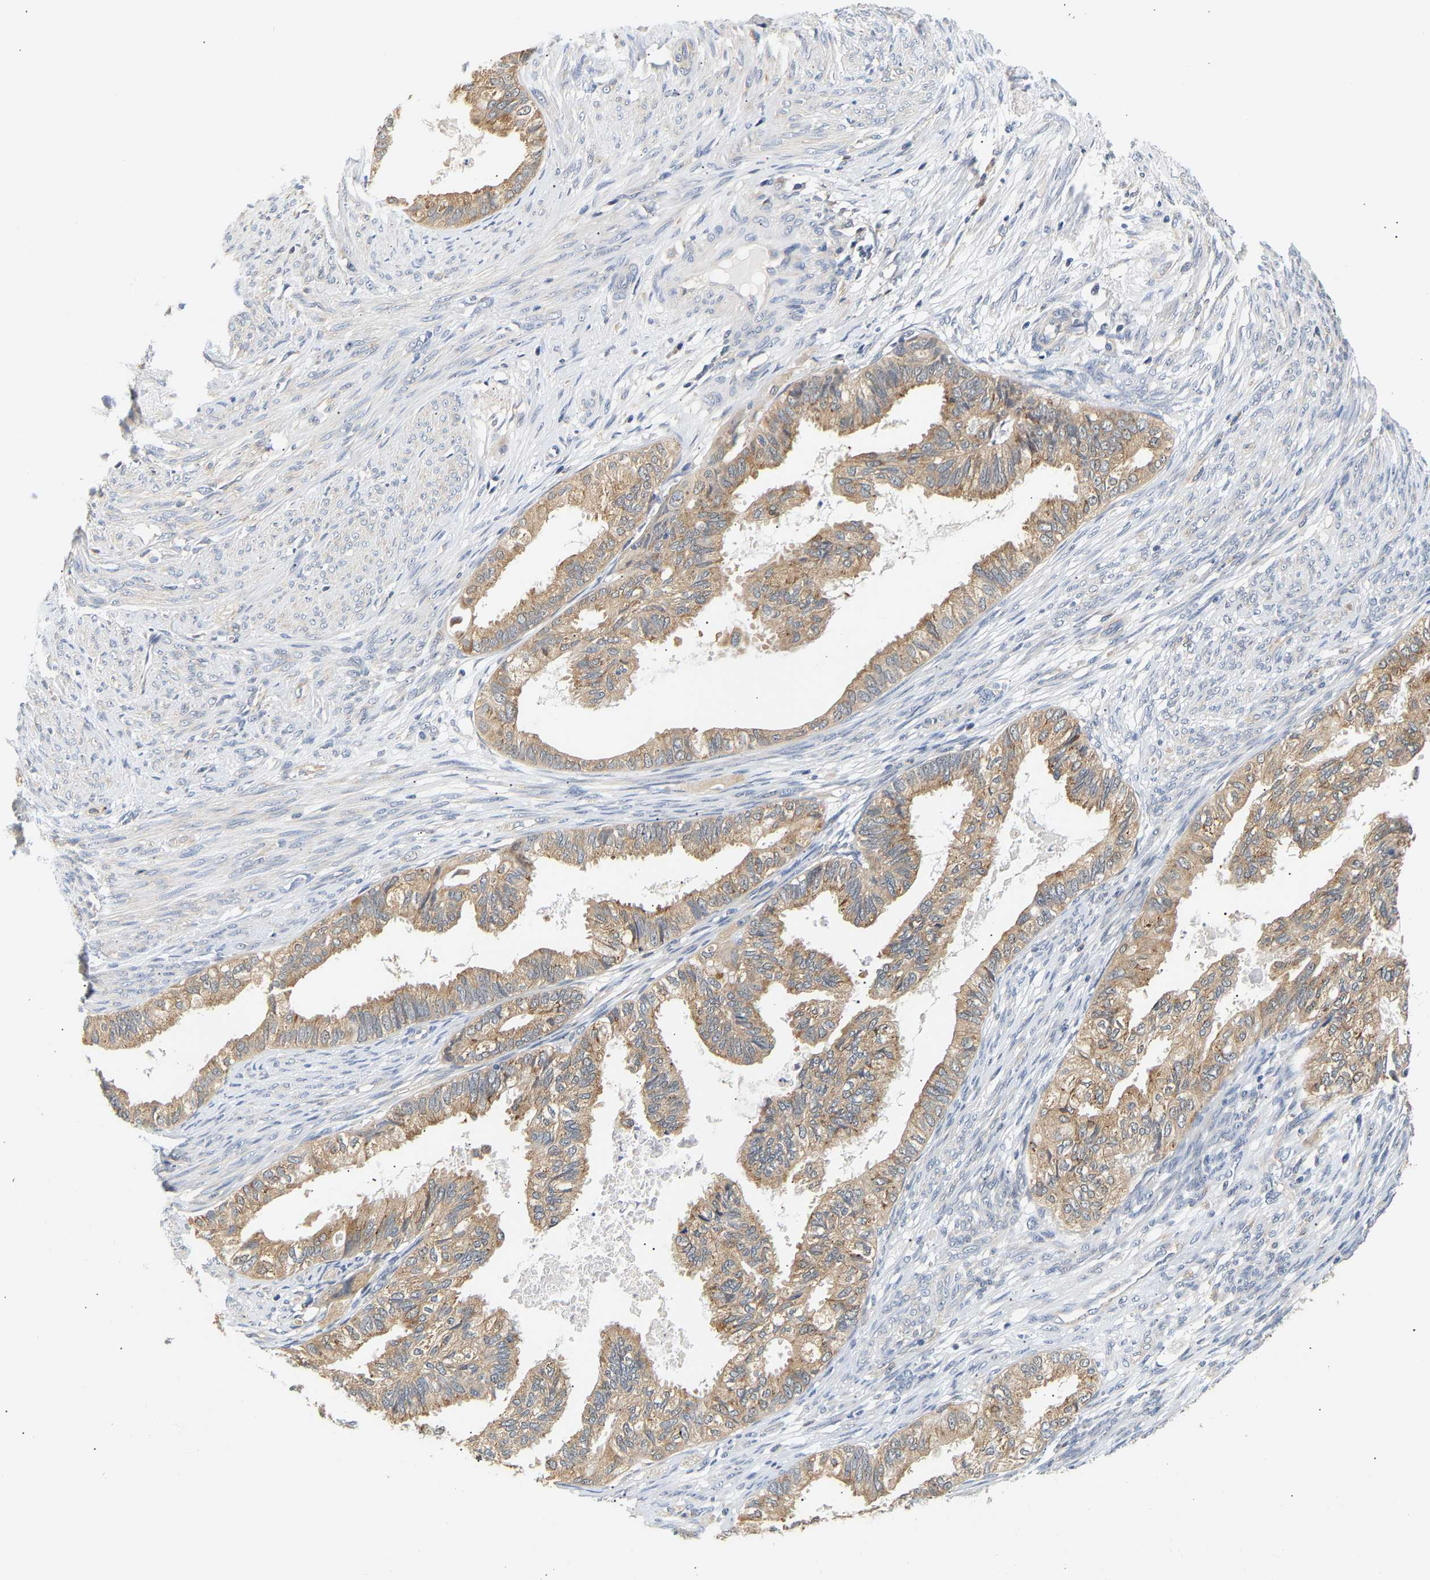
{"staining": {"intensity": "moderate", "quantity": ">75%", "location": "cytoplasmic/membranous"}, "tissue": "cervical cancer", "cell_type": "Tumor cells", "image_type": "cancer", "snomed": [{"axis": "morphology", "description": "Normal tissue, NOS"}, {"axis": "morphology", "description": "Adenocarcinoma, NOS"}, {"axis": "topography", "description": "Cervix"}, {"axis": "topography", "description": "Endometrium"}], "caption": "The micrograph demonstrates immunohistochemical staining of cervical cancer. There is moderate cytoplasmic/membranous positivity is appreciated in approximately >75% of tumor cells.", "gene": "PPID", "patient": {"sex": "female", "age": 86}}